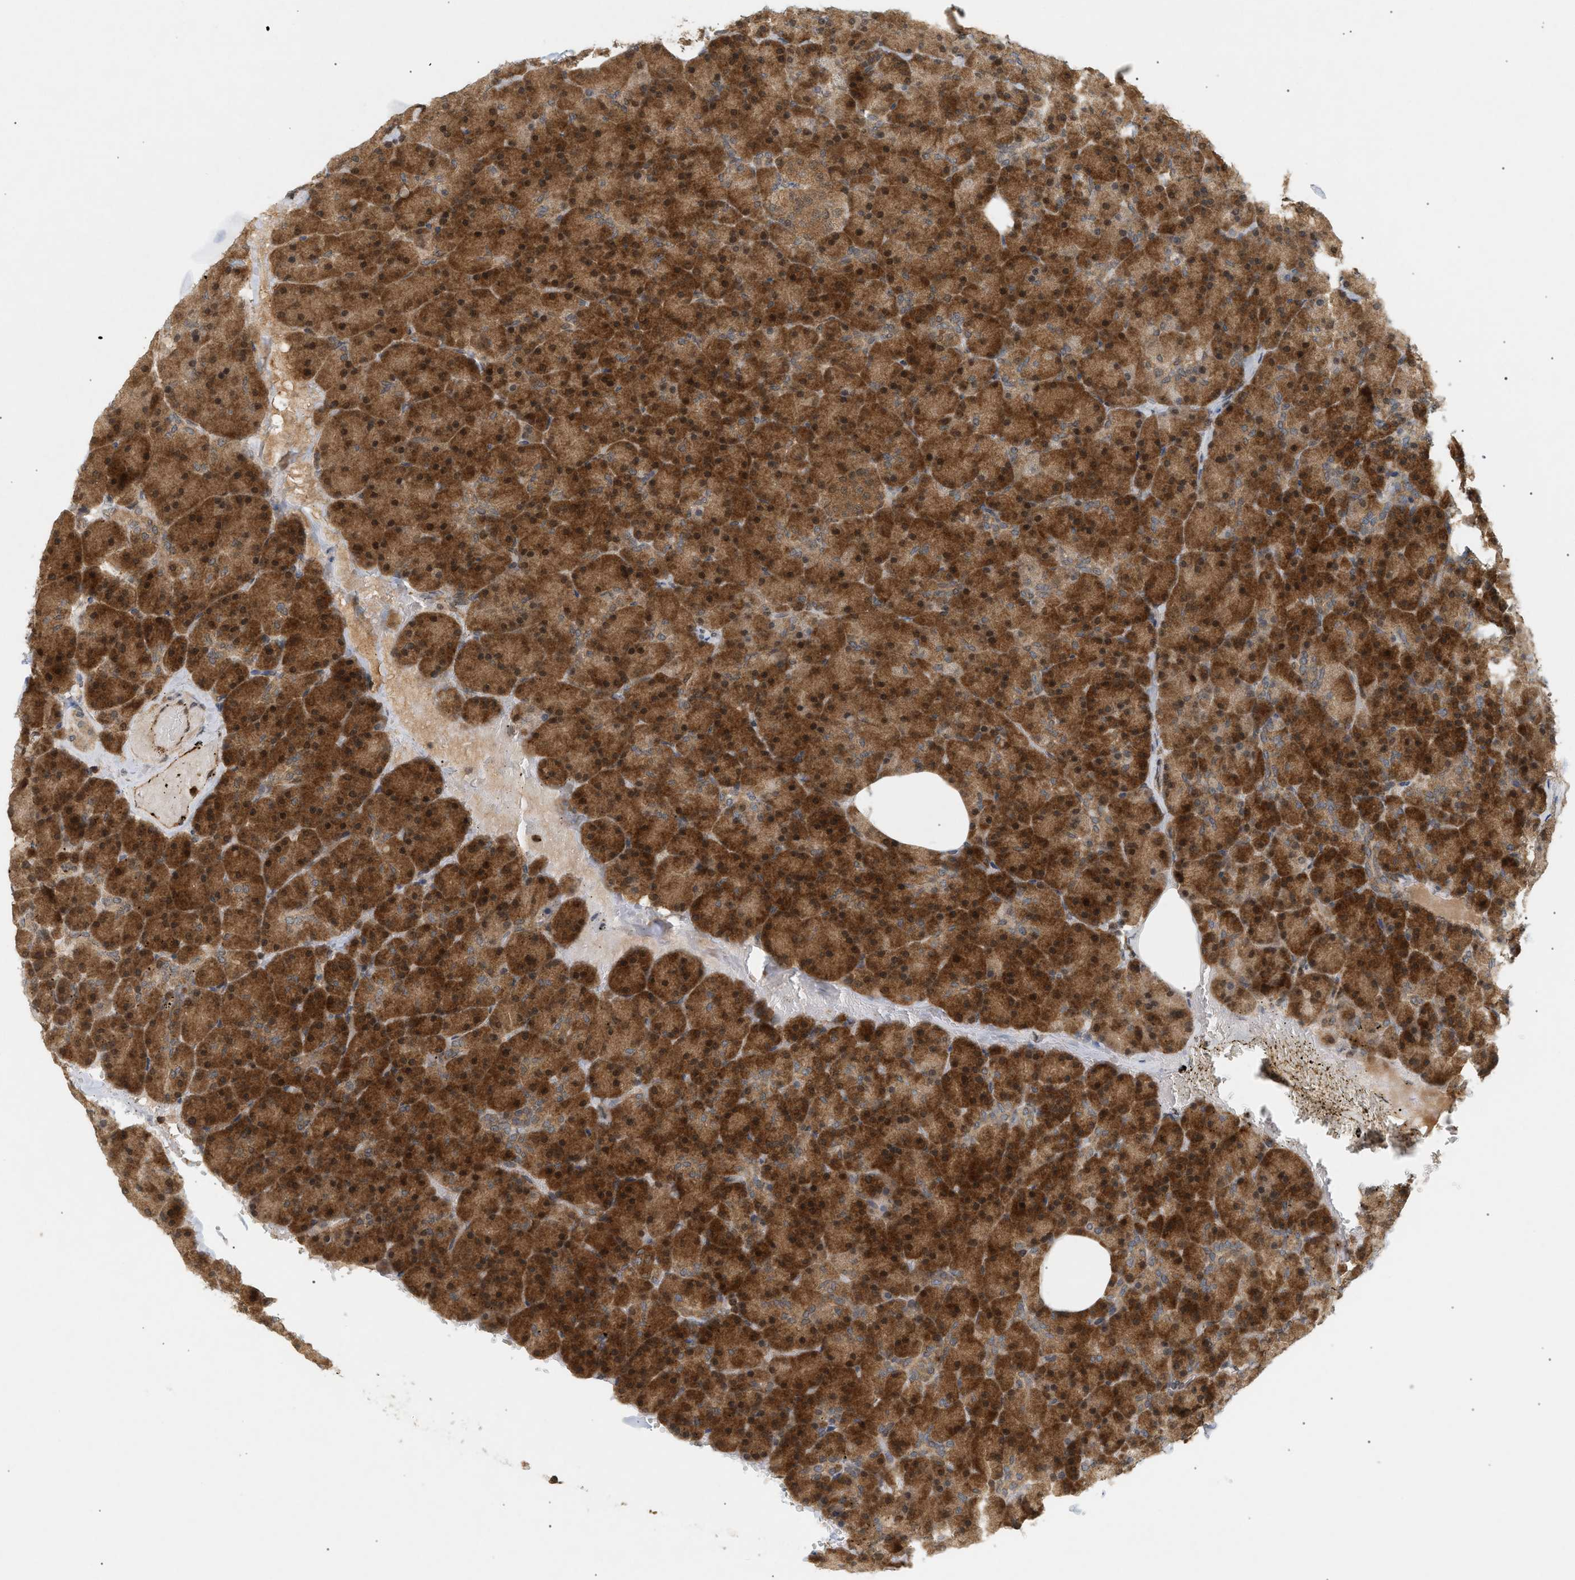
{"staining": {"intensity": "strong", "quantity": ">75%", "location": "cytoplasmic/membranous,nuclear"}, "tissue": "pancreas", "cell_type": "Exocrine glandular cells", "image_type": "normal", "snomed": [{"axis": "morphology", "description": "Normal tissue, NOS"}, {"axis": "topography", "description": "Pancreas"}], "caption": "A micrograph of human pancreas stained for a protein shows strong cytoplasmic/membranous,nuclear brown staining in exocrine glandular cells. The staining was performed using DAB (3,3'-diaminobenzidine), with brown indicating positive protein expression. Nuclei are stained blue with hematoxylin.", "gene": "SHC1", "patient": {"sex": "female", "age": 35}}